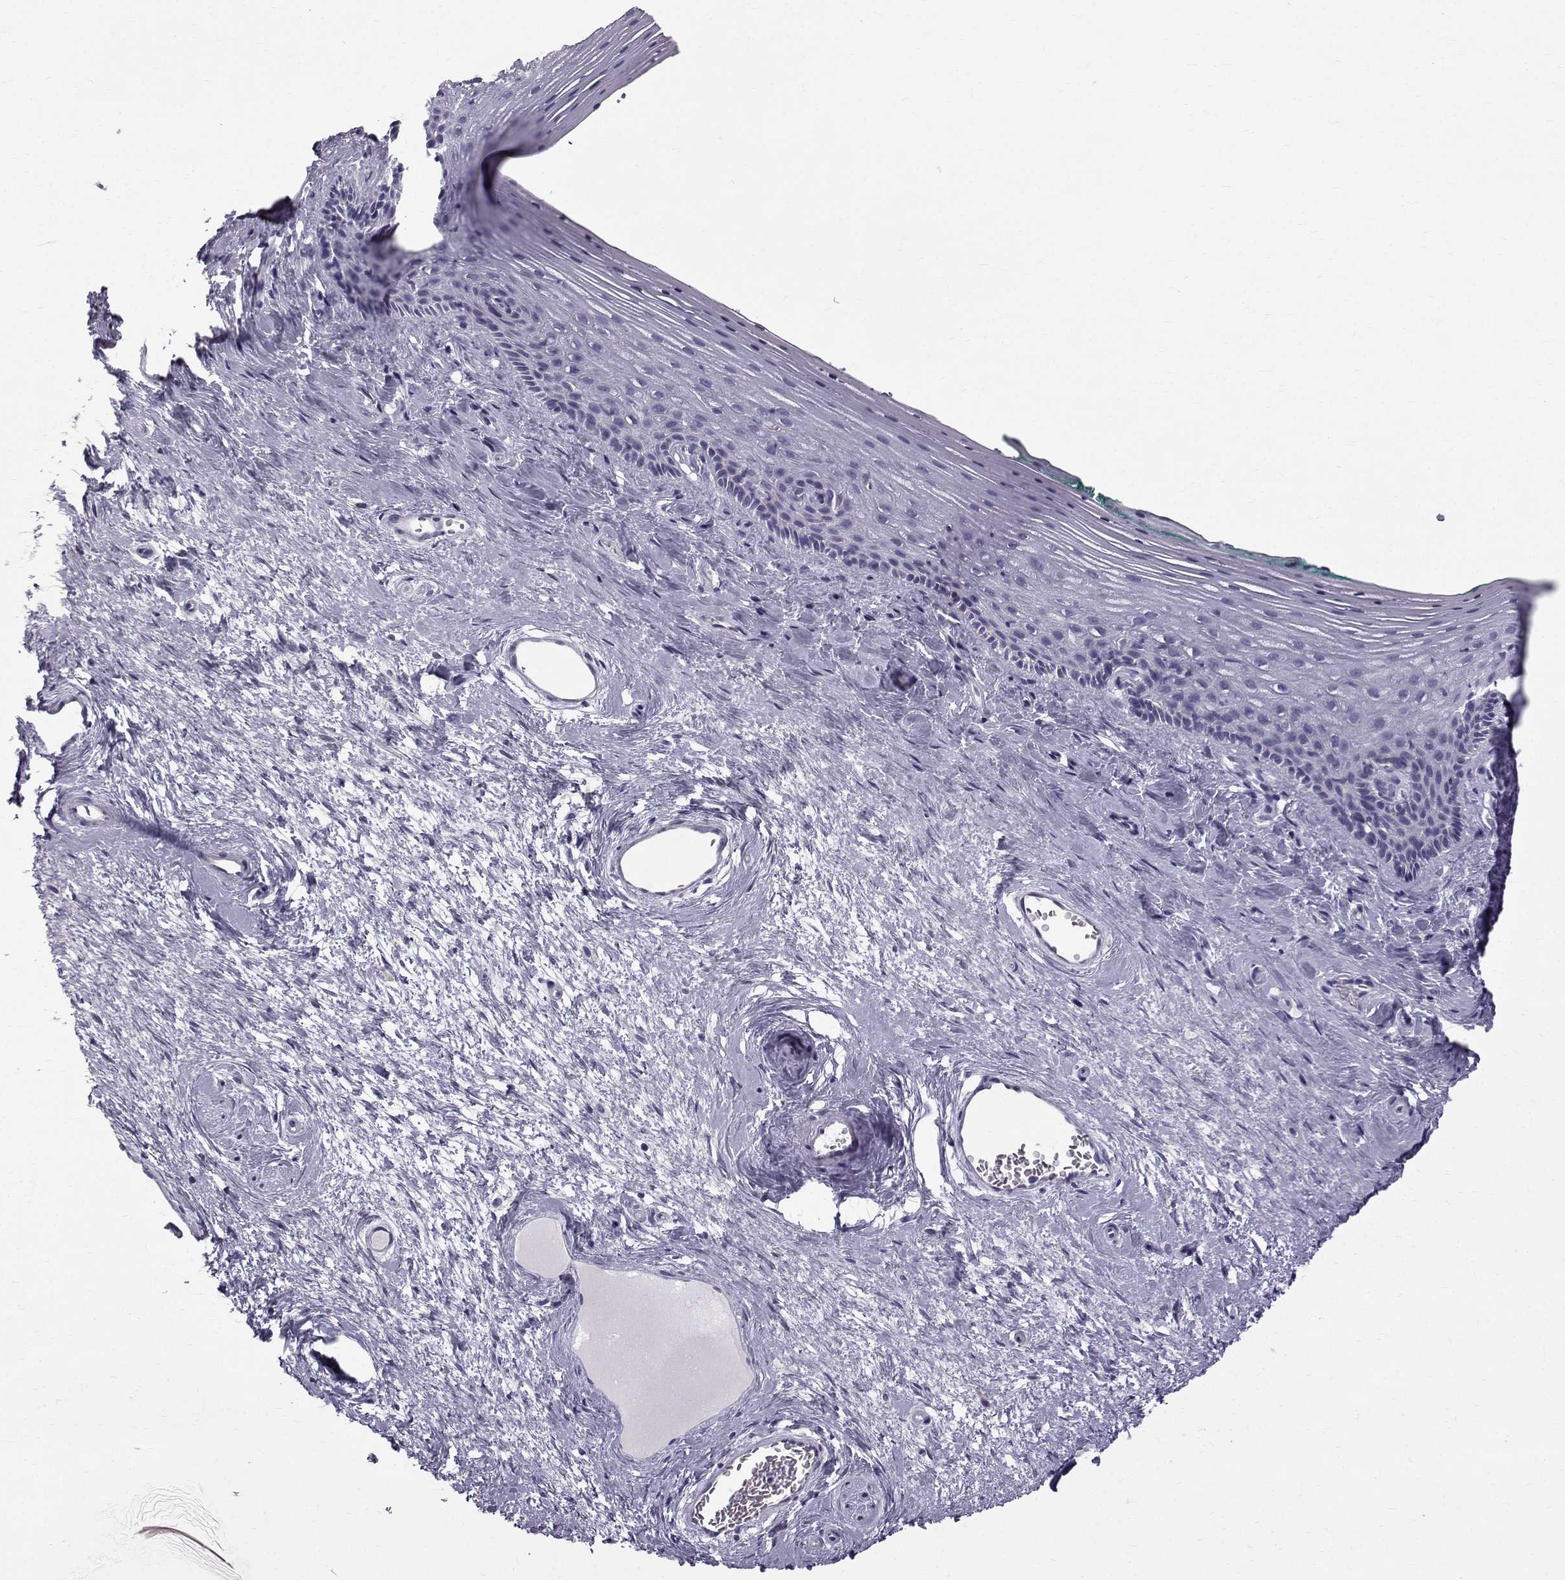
{"staining": {"intensity": "negative", "quantity": "none", "location": "none"}, "tissue": "vagina", "cell_type": "Squamous epithelial cells", "image_type": "normal", "snomed": [{"axis": "morphology", "description": "Normal tissue, NOS"}, {"axis": "topography", "description": "Vagina"}], "caption": "Squamous epithelial cells show no significant staining in benign vagina.", "gene": "ROPN1B", "patient": {"sex": "female", "age": 45}}